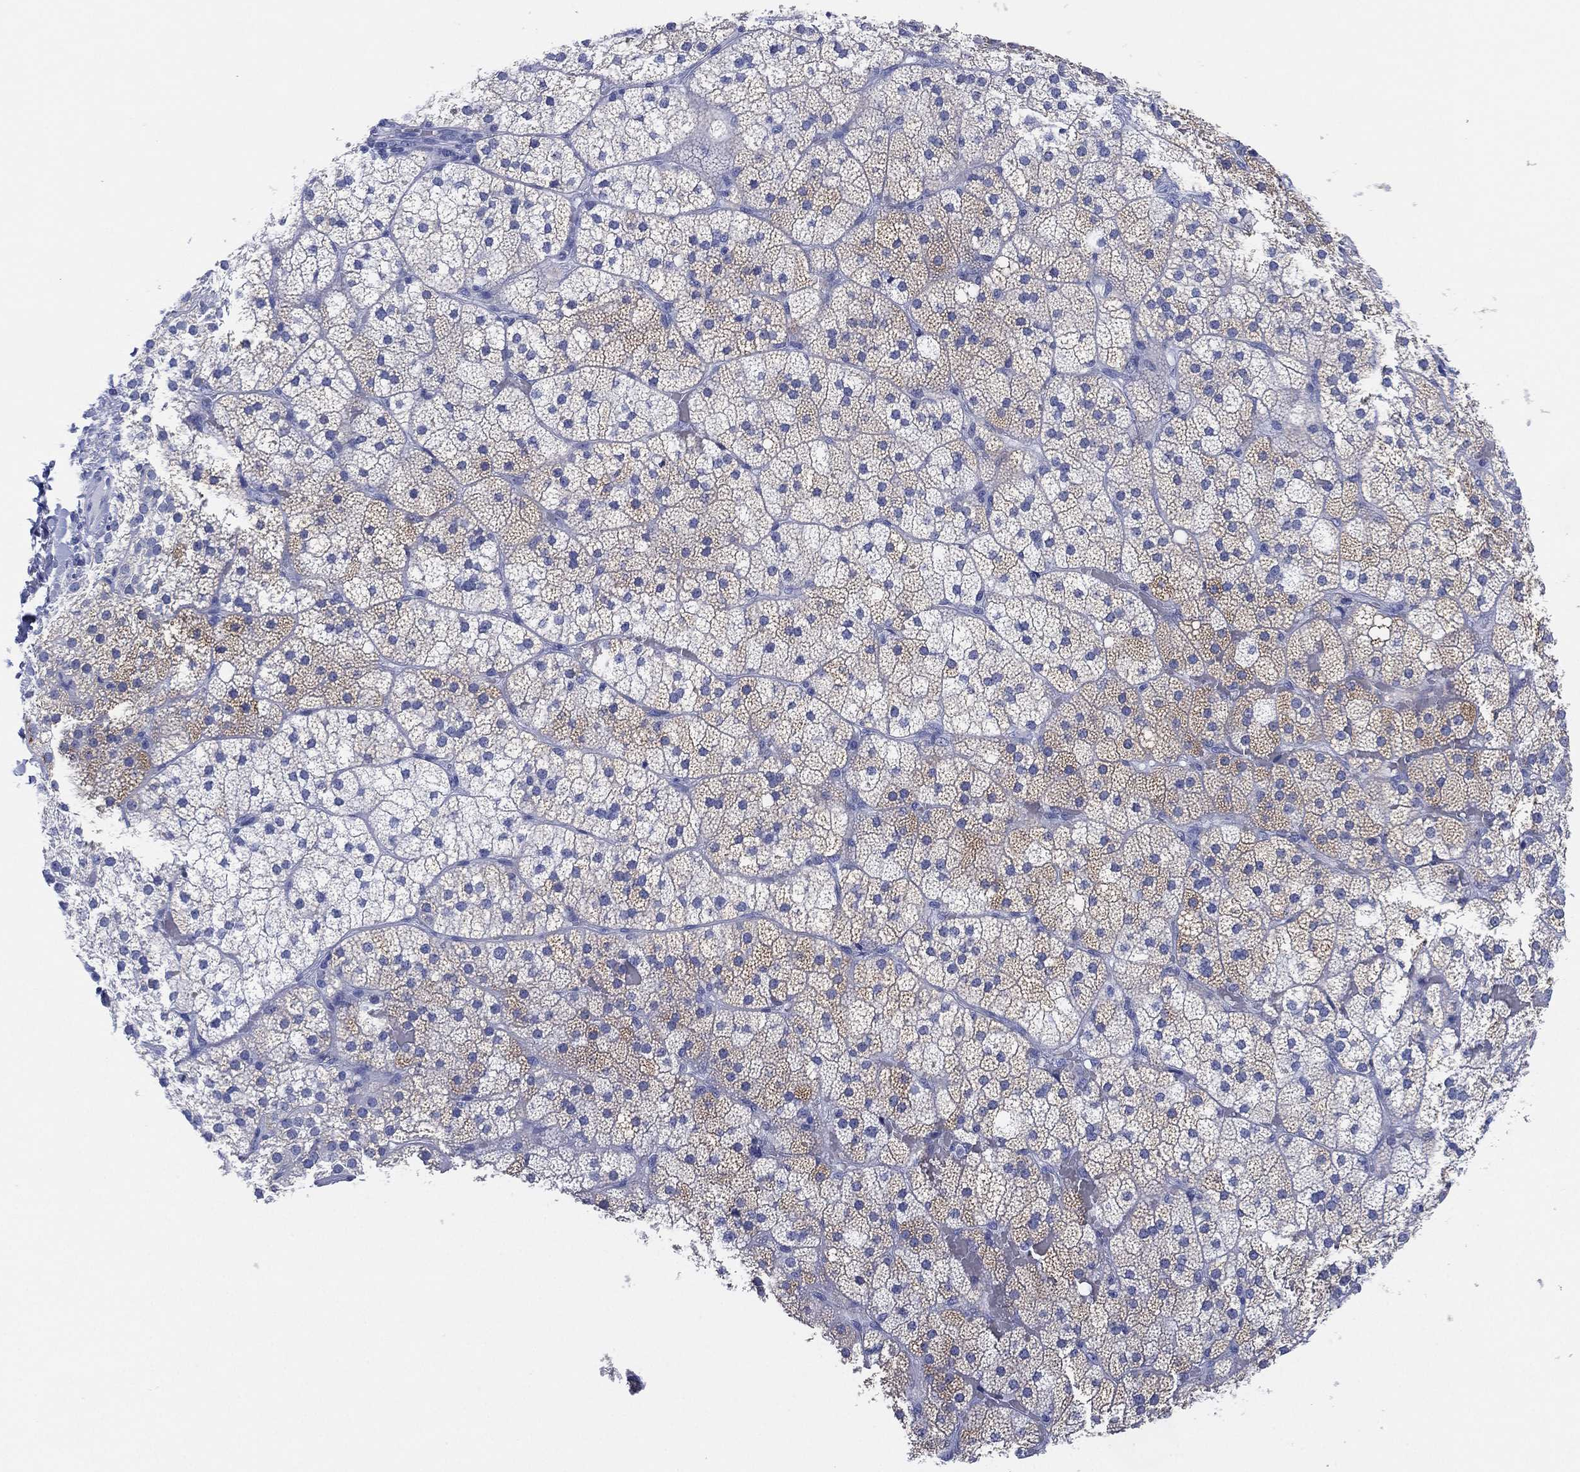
{"staining": {"intensity": "weak", "quantity": "25%-75%", "location": "cytoplasmic/membranous"}, "tissue": "adrenal gland", "cell_type": "Glandular cells", "image_type": "normal", "snomed": [{"axis": "morphology", "description": "Normal tissue, NOS"}, {"axis": "topography", "description": "Adrenal gland"}], "caption": "An immunohistochemistry photomicrograph of normal tissue is shown. Protein staining in brown shows weak cytoplasmic/membranous positivity in adrenal gland within glandular cells.", "gene": "SLC9C2", "patient": {"sex": "male", "age": 53}}